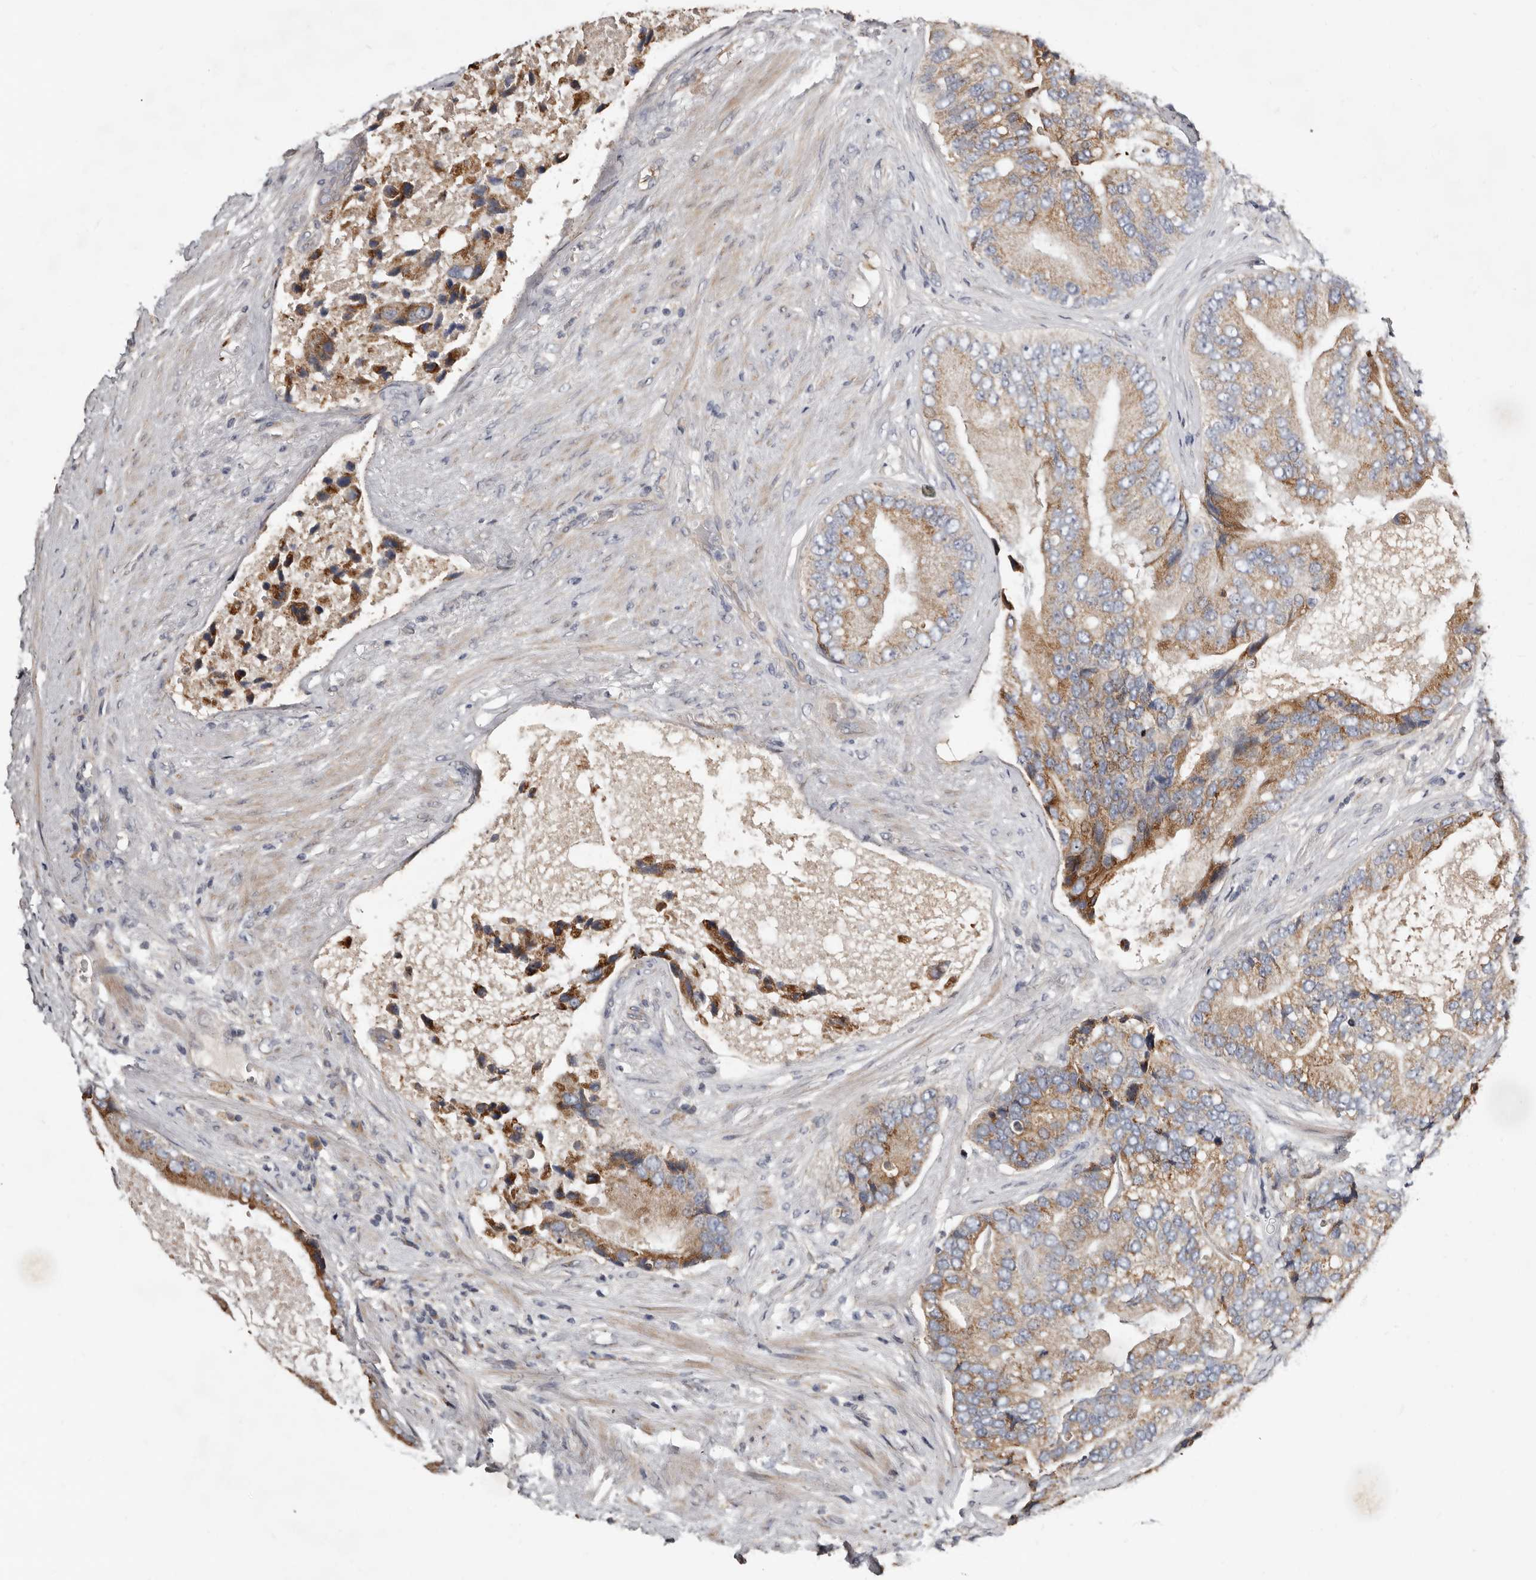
{"staining": {"intensity": "moderate", "quantity": ">75%", "location": "cytoplasmic/membranous"}, "tissue": "prostate cancer", "cell_type": "Tumor cells", "image_type": "cancer", "snomed": [{"axis": "morphology", "description": "Adenocarcinoma, High grade"}, {"axis": "topography", "description": "Prostate"}], "caption": "Immunohistochemical staining of human high-grade adenocarcinoma (prostate) demonstrates medium levels of moderate cytoplasmic/membranous protein positivity in approximately >75% of tumor cells.", "gene": "ASIC5", "patient": {"sex": "male", "age": 70}}